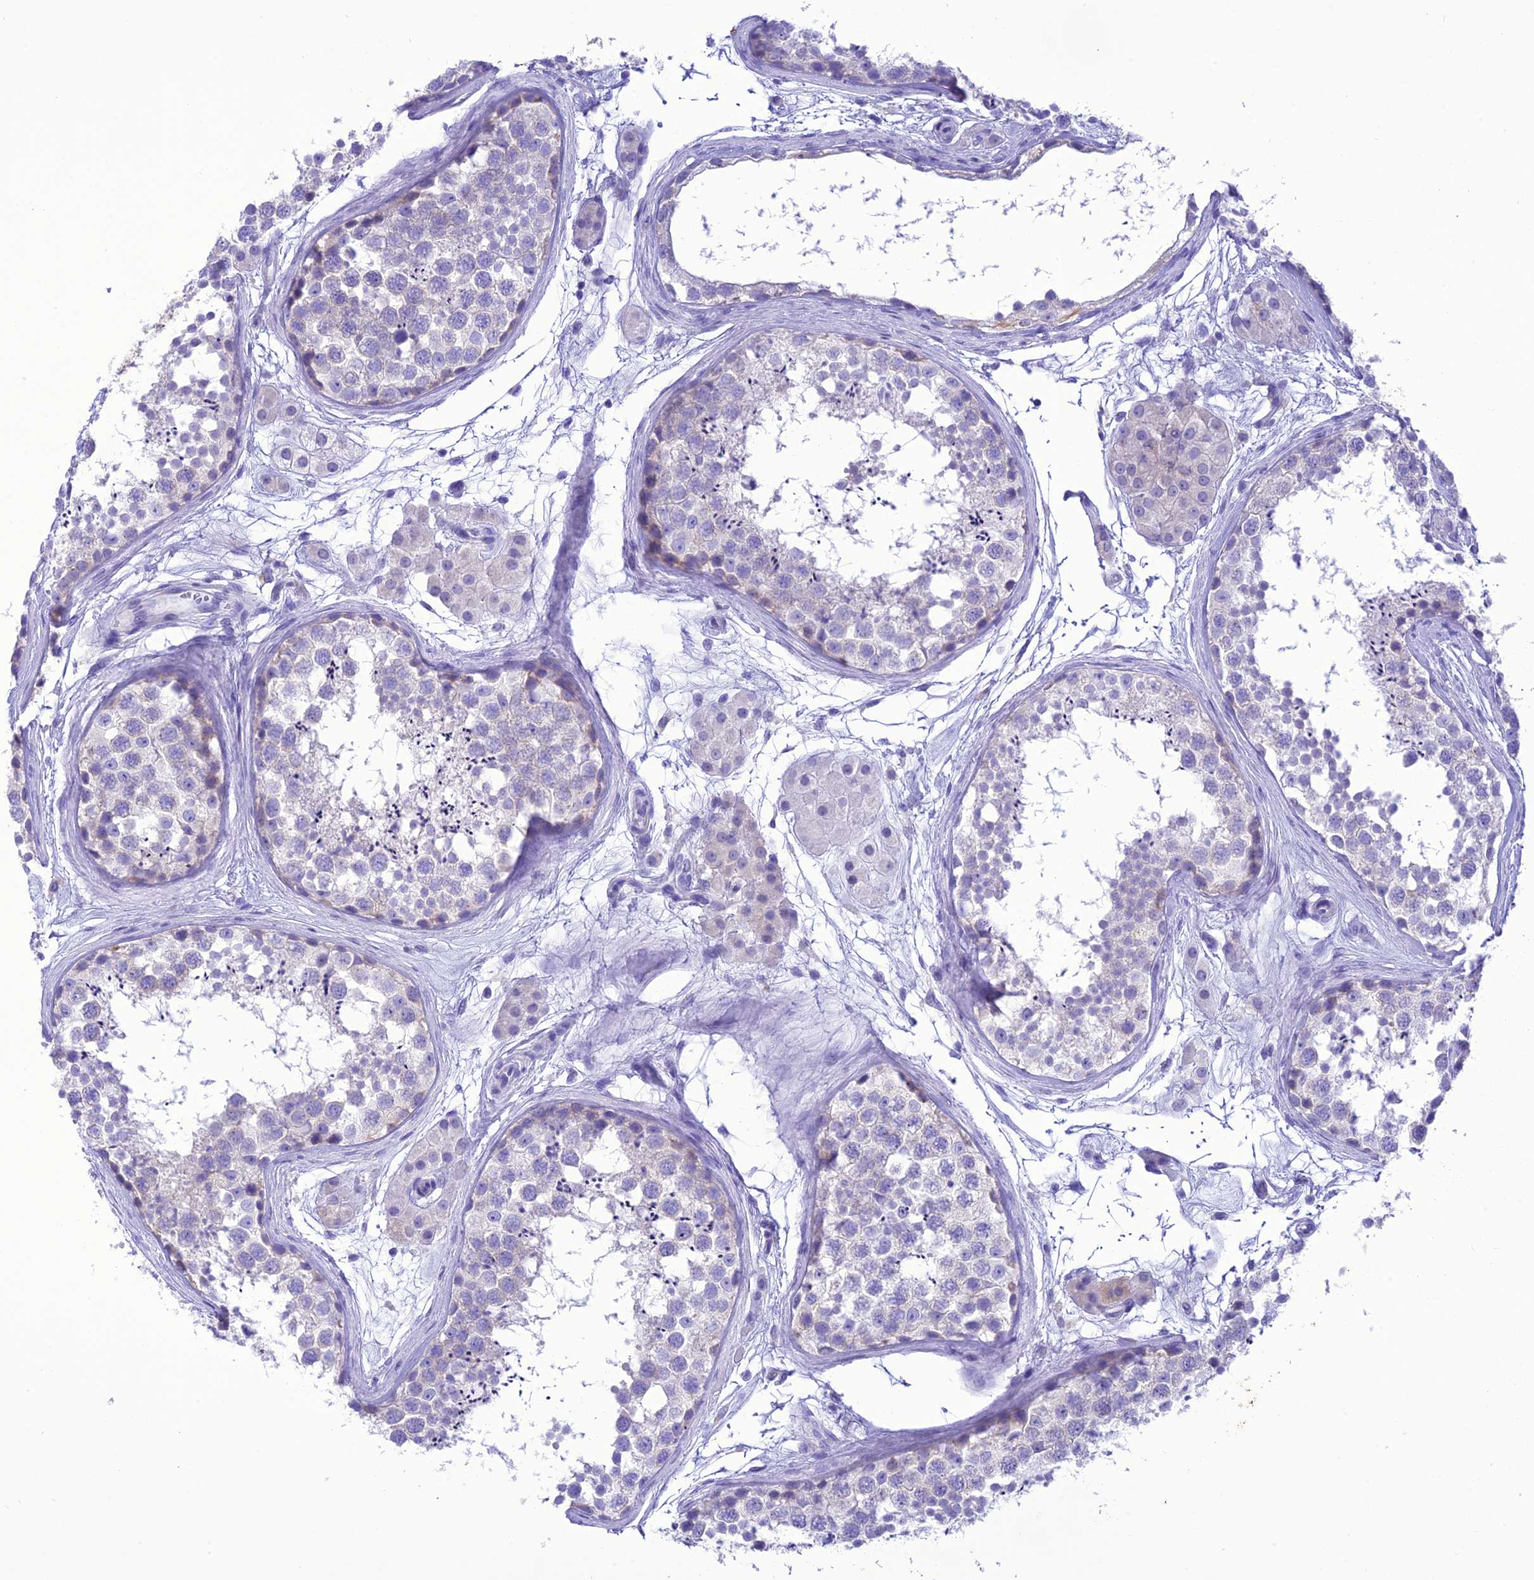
{"staining": {"intensity": "negative", "quantity": "none", "location": "none"}, "tissue": "testis", "cell_type": "Cells in seminiferous ducts", "image_type": "normal", "snomed": [{"axis": "morphology", "description": "Normal tissue, NOS"}, {"axis": "topography", "description": "Testis"}], "caption": "Testis stained for a protein using immunohistochemistry reveals no staining cells in seminiferous ducts.", "gene": "VPS52", "patient": {"sex": "male", "age": 56}}